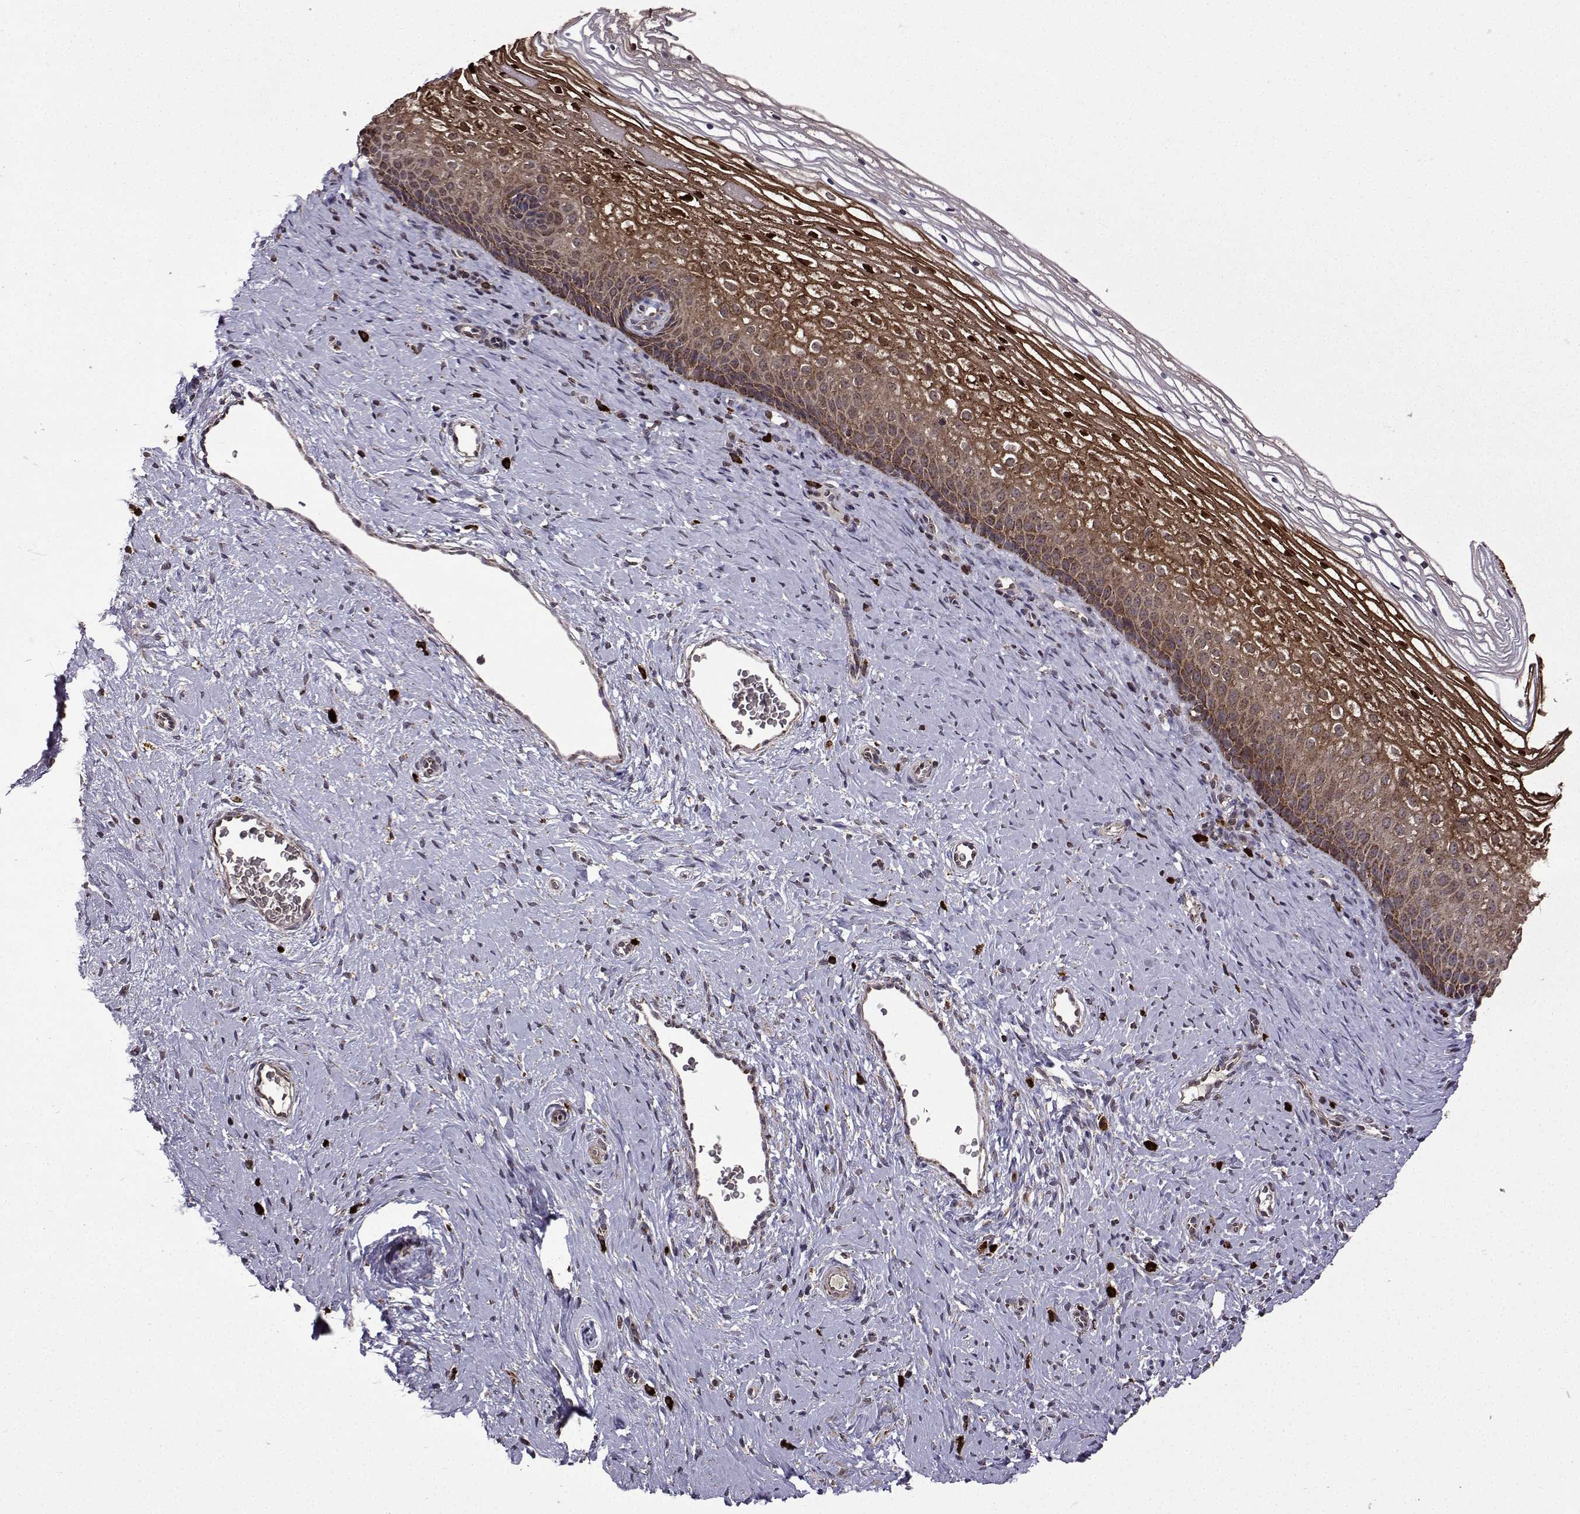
{"staining": {"intensity": "strong", "quantity": ">75%", "location": "cytoplasmic/membranous"}, "tissue": "cervix", "cell_type": "Squamous epithelial cells", "image_type": "normal", "snomed": [{"axis": "morphology", "description": "Normal tissue, NOS"}, {"axis": "topography", "description": "Cervix"}], "caption": "IHC histopathology image of unremarkable cervix stained for a protein (brown), which exhibits high levels of strong cytoplasmic/membranous positivity in about >75% of squamous epithelial cells.", "gene": "TAB2", "patient": {"sex": "female", "age": 34}}